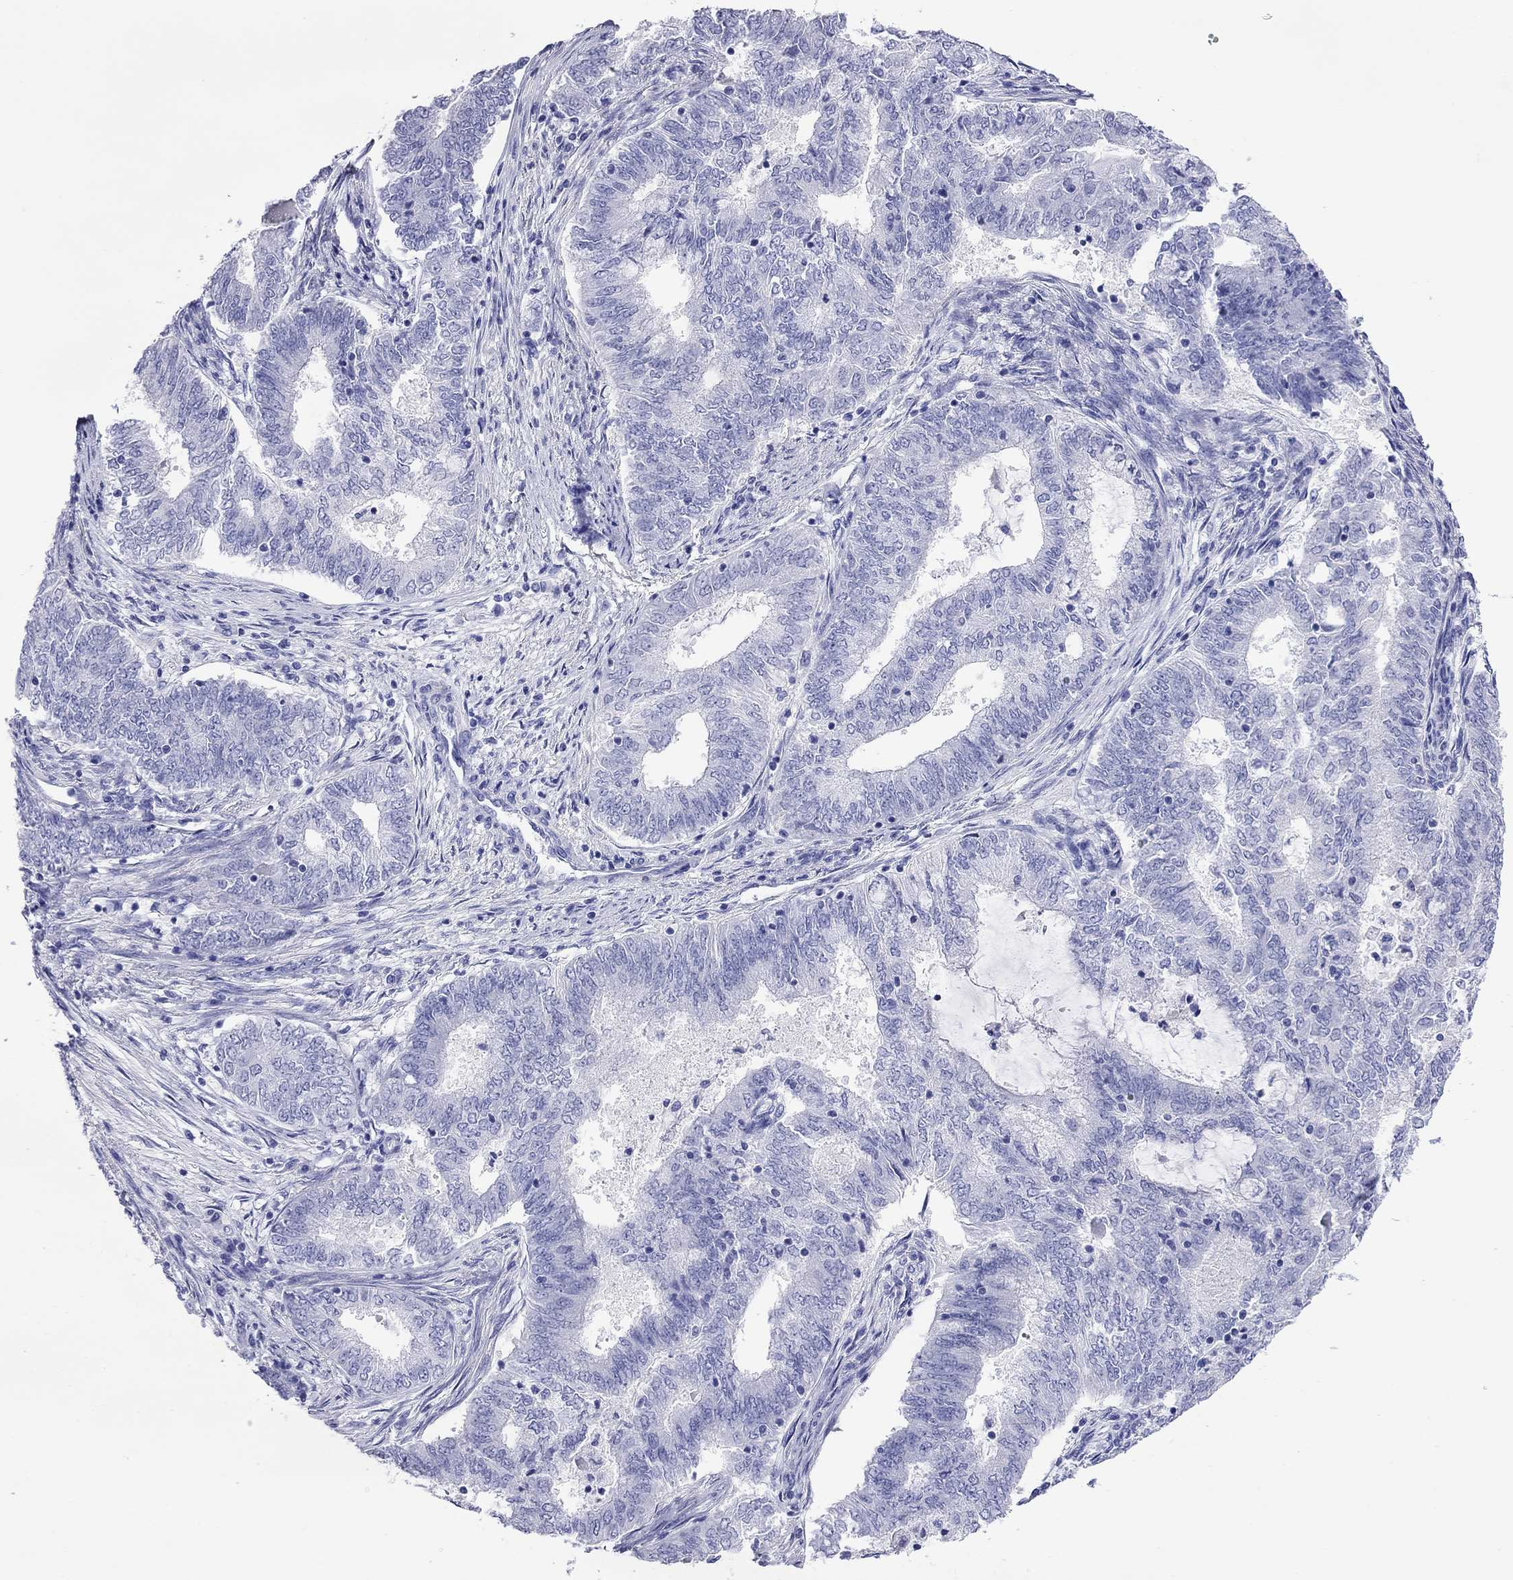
{"staining": {"intensity": "negative", "quantity": "none", "location": "none"}, "tissue": "endometrial cancer", "cell_type": "Tumor cells", "image_type": "cancer", "snomed": [{"axis": "morphology", "description": "Adenocarcinoma, NOS"}, {"axis": "topography", "description": "Endometrium"}], "caption": "Endometrial adenocarcinoma stained for a protein using immunohistochemistry exhibits no positivity tumor cells.", "gene": "FIGLA", "patient": {"sex": "female", "age": 62}}